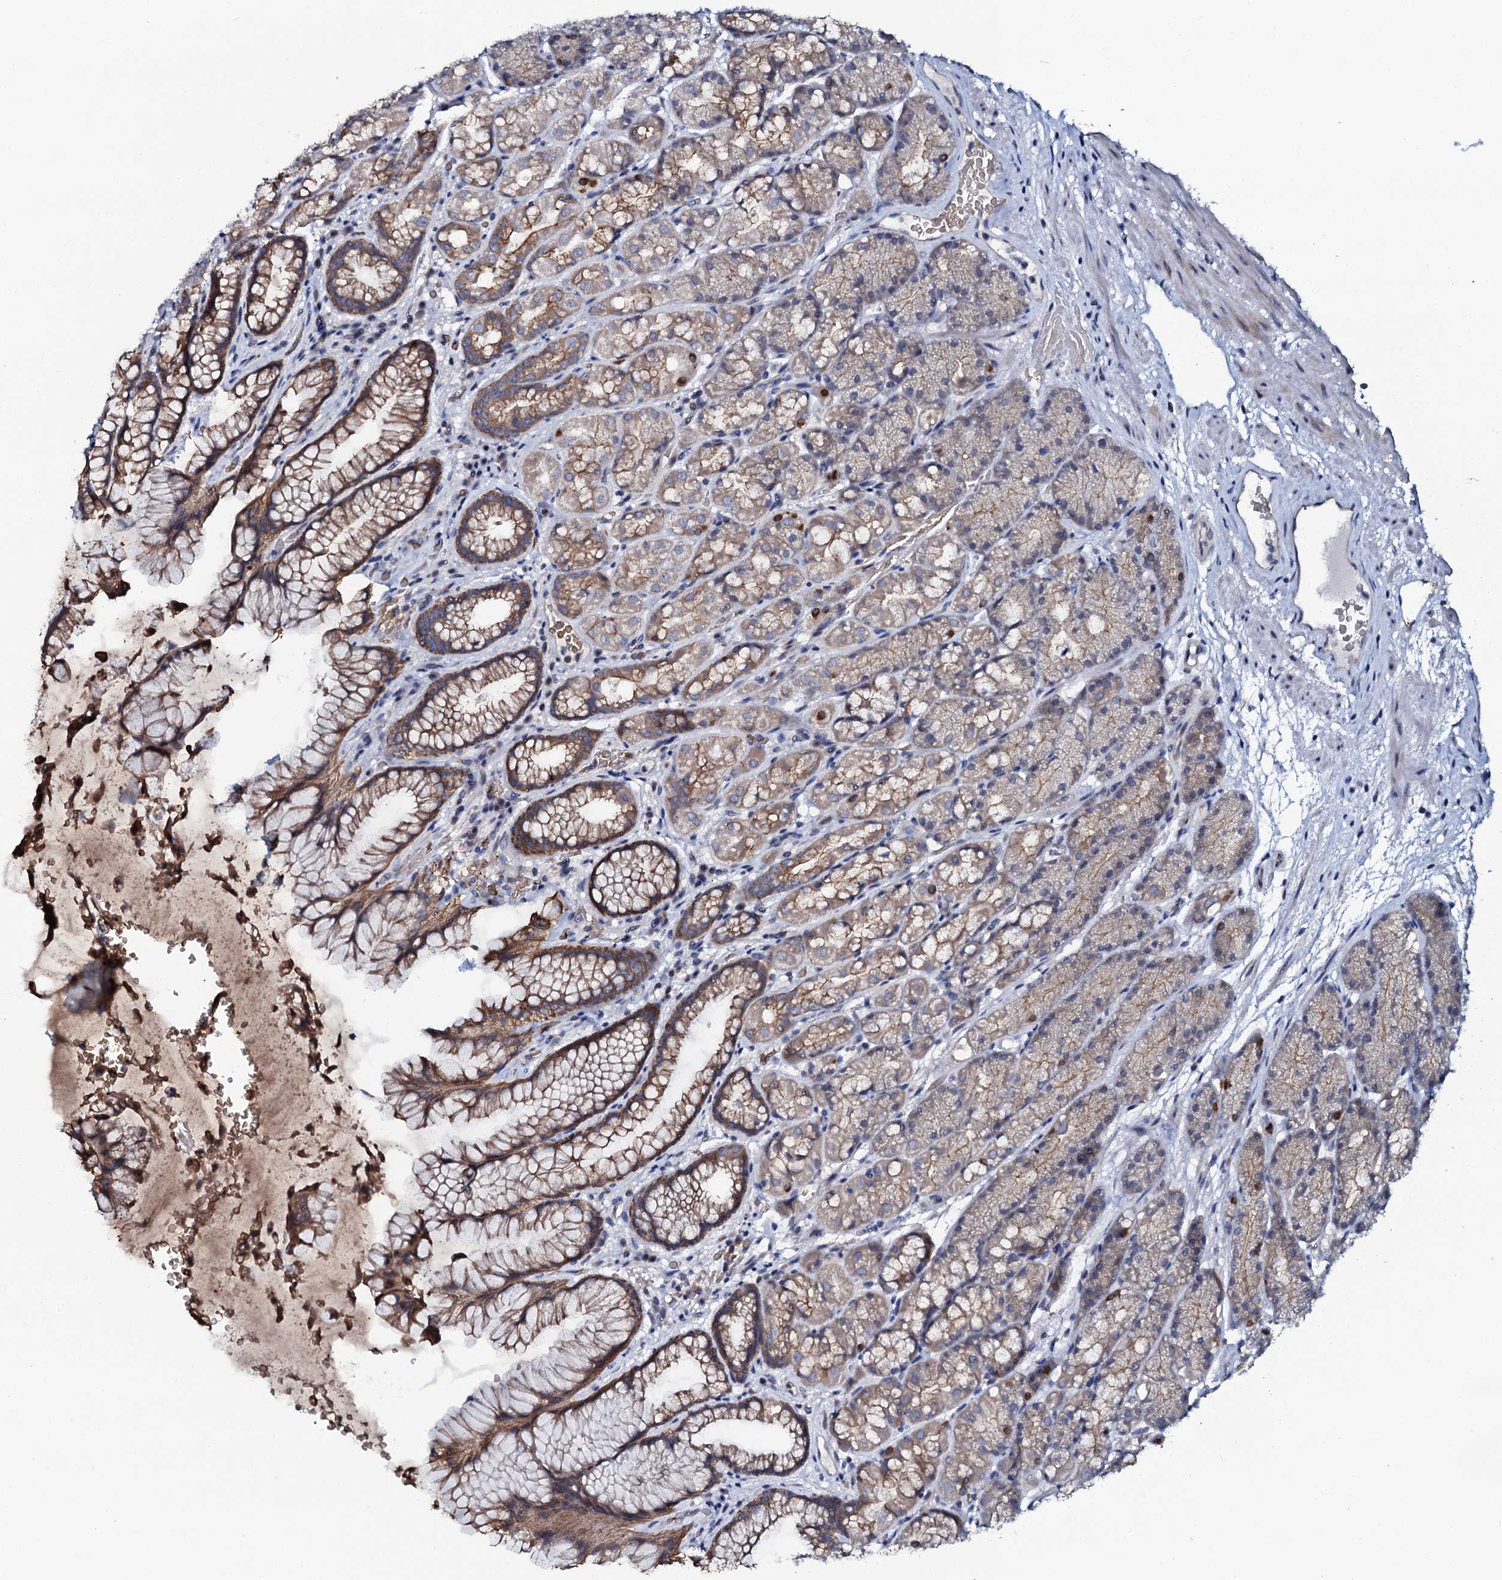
{"staining": {"intensity": "moderate", "quantity": ">75%", "location": "cytoplasmic/membranous"}, "tissue": "stomach", "cell_type": "Glandular cells", "image_type": "normal", "snomed": [{"axis": "morphology", "description": "Normal tissue, NOS"}, {"axis": "topography", "description": "Stomach"}], "caption": "High-magnification brightfield microscopy of normal stomach stained with DAB (3,3'-diaminobenzidine) (brown) and counterstained with hematoxylin (blue). glandular cells exhibit moderate cytoplasmic/membranous staining is present in approximately>75% of cells.", "gene": "C10orf88", "patient": {"sex": "male", "age": 63}}